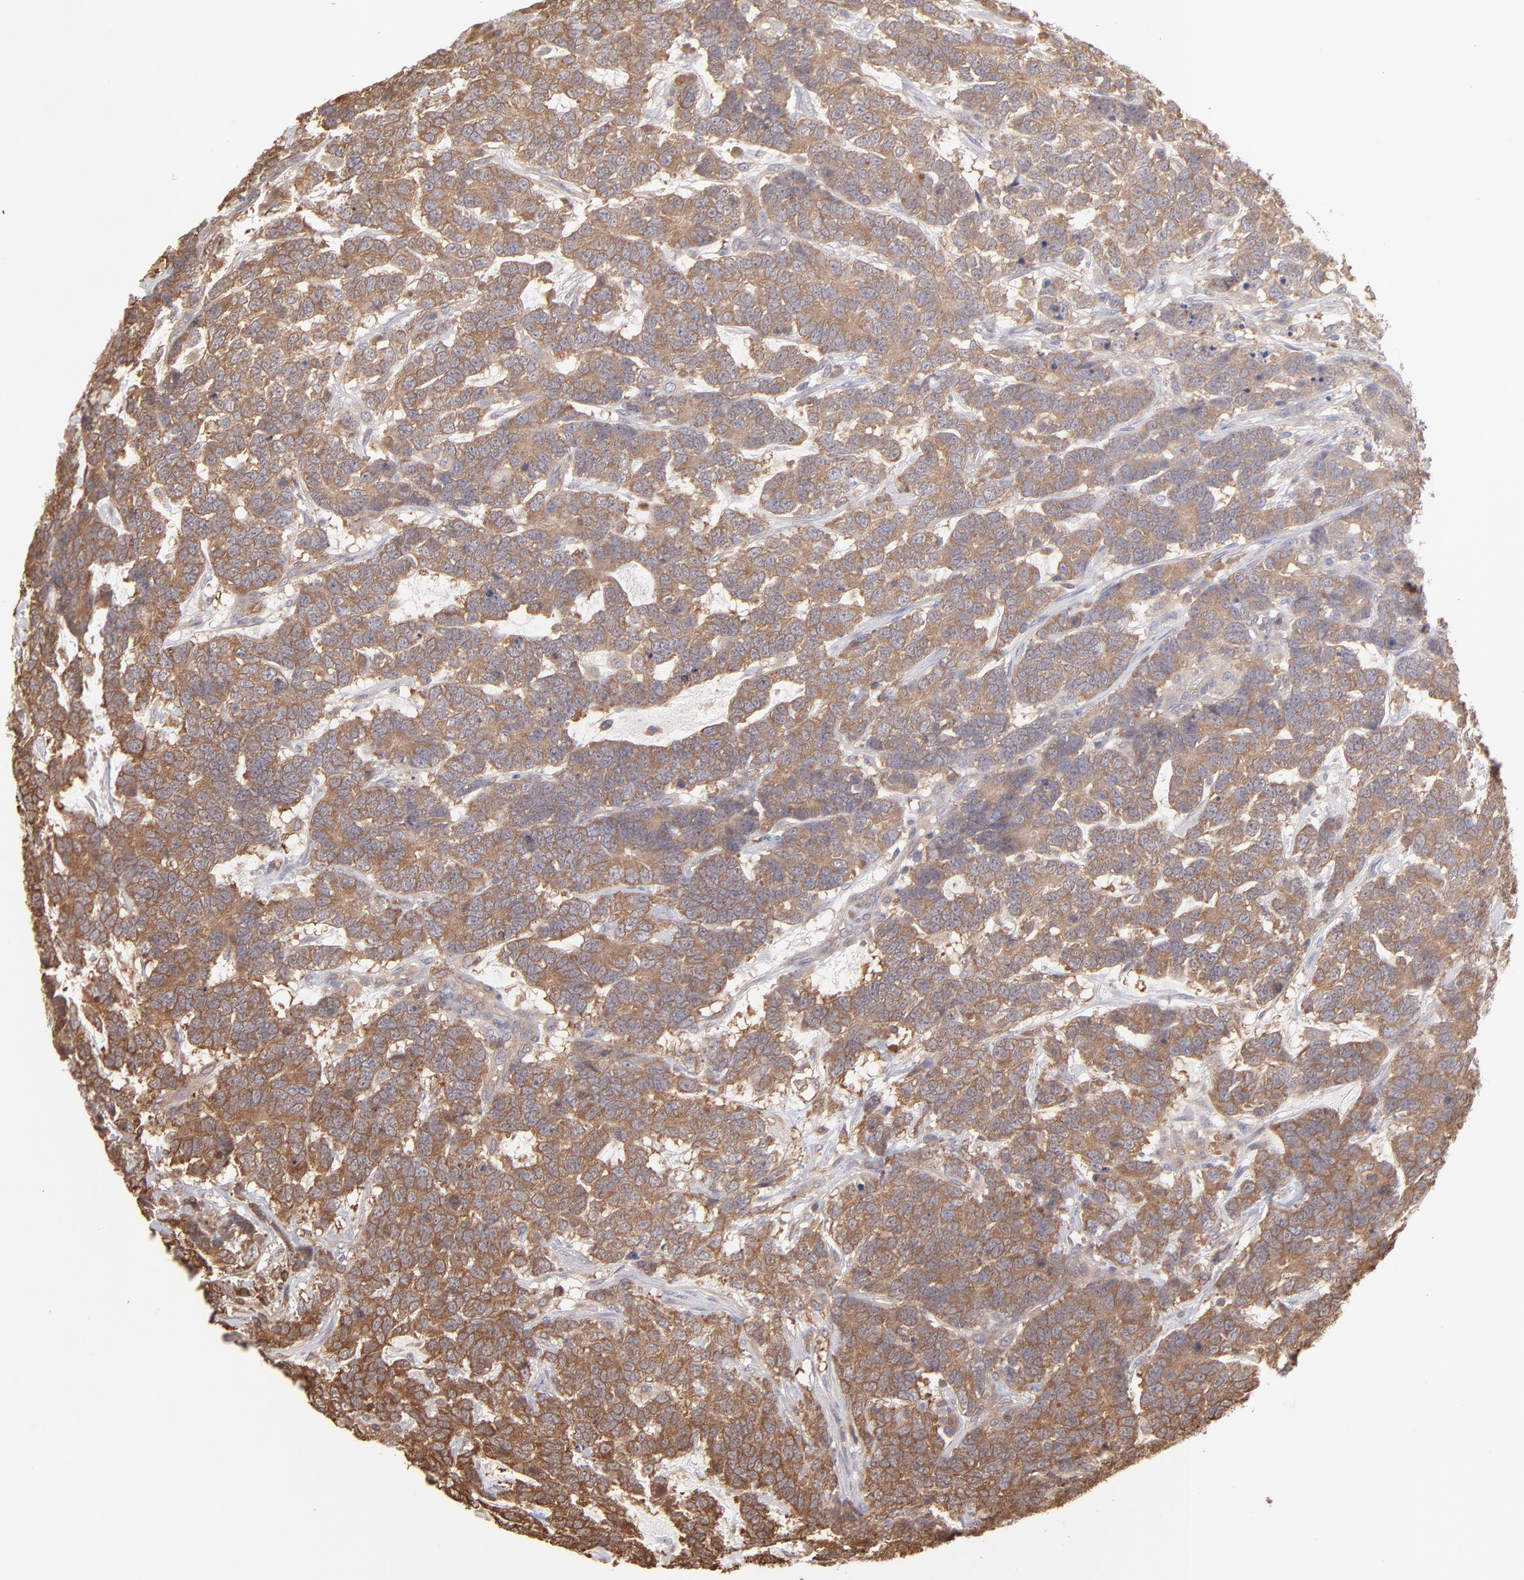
{"staining": {"intensity": "strong", "quantity": ">75%", "location": "cytoplasmic/membranous"}, "tissue": "testis cancer", "cell_type": "Tumor cells", "image_type": "cancer", "snomed": [{"axis": "morphology", "description": "Carcinoma, Embryonal, NOS"}, {"axis": "topography", "description": "Testis"}], "caption": "A micrograph showing strong cytoplasmic/membranous positivity in about >75% of tumor cells in embryonal carcinoma (testis), as visualized by brown immunohistochemical staining.", "gene": "MAP2K2", "patient": {"sex": "male", "age": 26}}